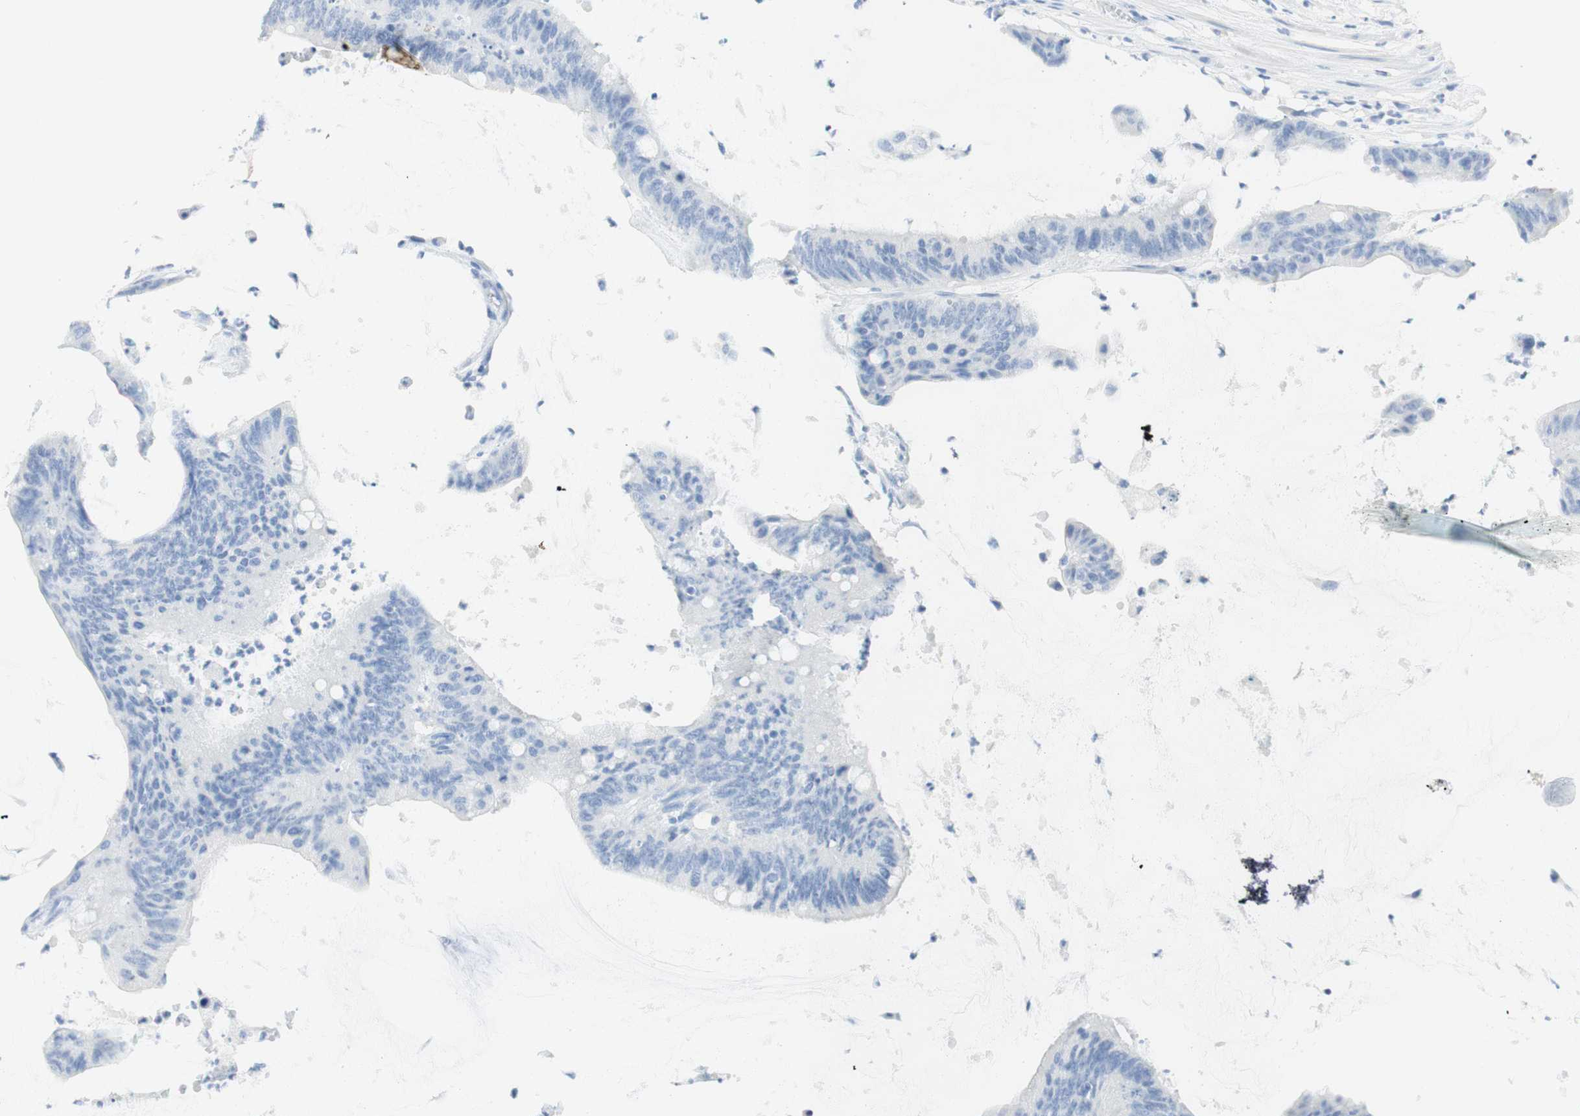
{"staining": {"intensity": "negative", "quantity": "none", "location": "none"}, "tissue": "colorectal cancer", "cell_type": "Tumor cells", "image_type": "cancer", "snomed": [{"axis": "morphology", "description": "Adenocarcinoma, NOS"}, {"axis": "topography", "description": "Rectum"}], "caption": "There is no significant positivity in tumor cells of colorectal adenocarcinoma. (DAB immunohistochemistry (IHC) with hematoxylin counter stain).", "gene": "TPO", "patient": {"sex": "female", "age": 66}}